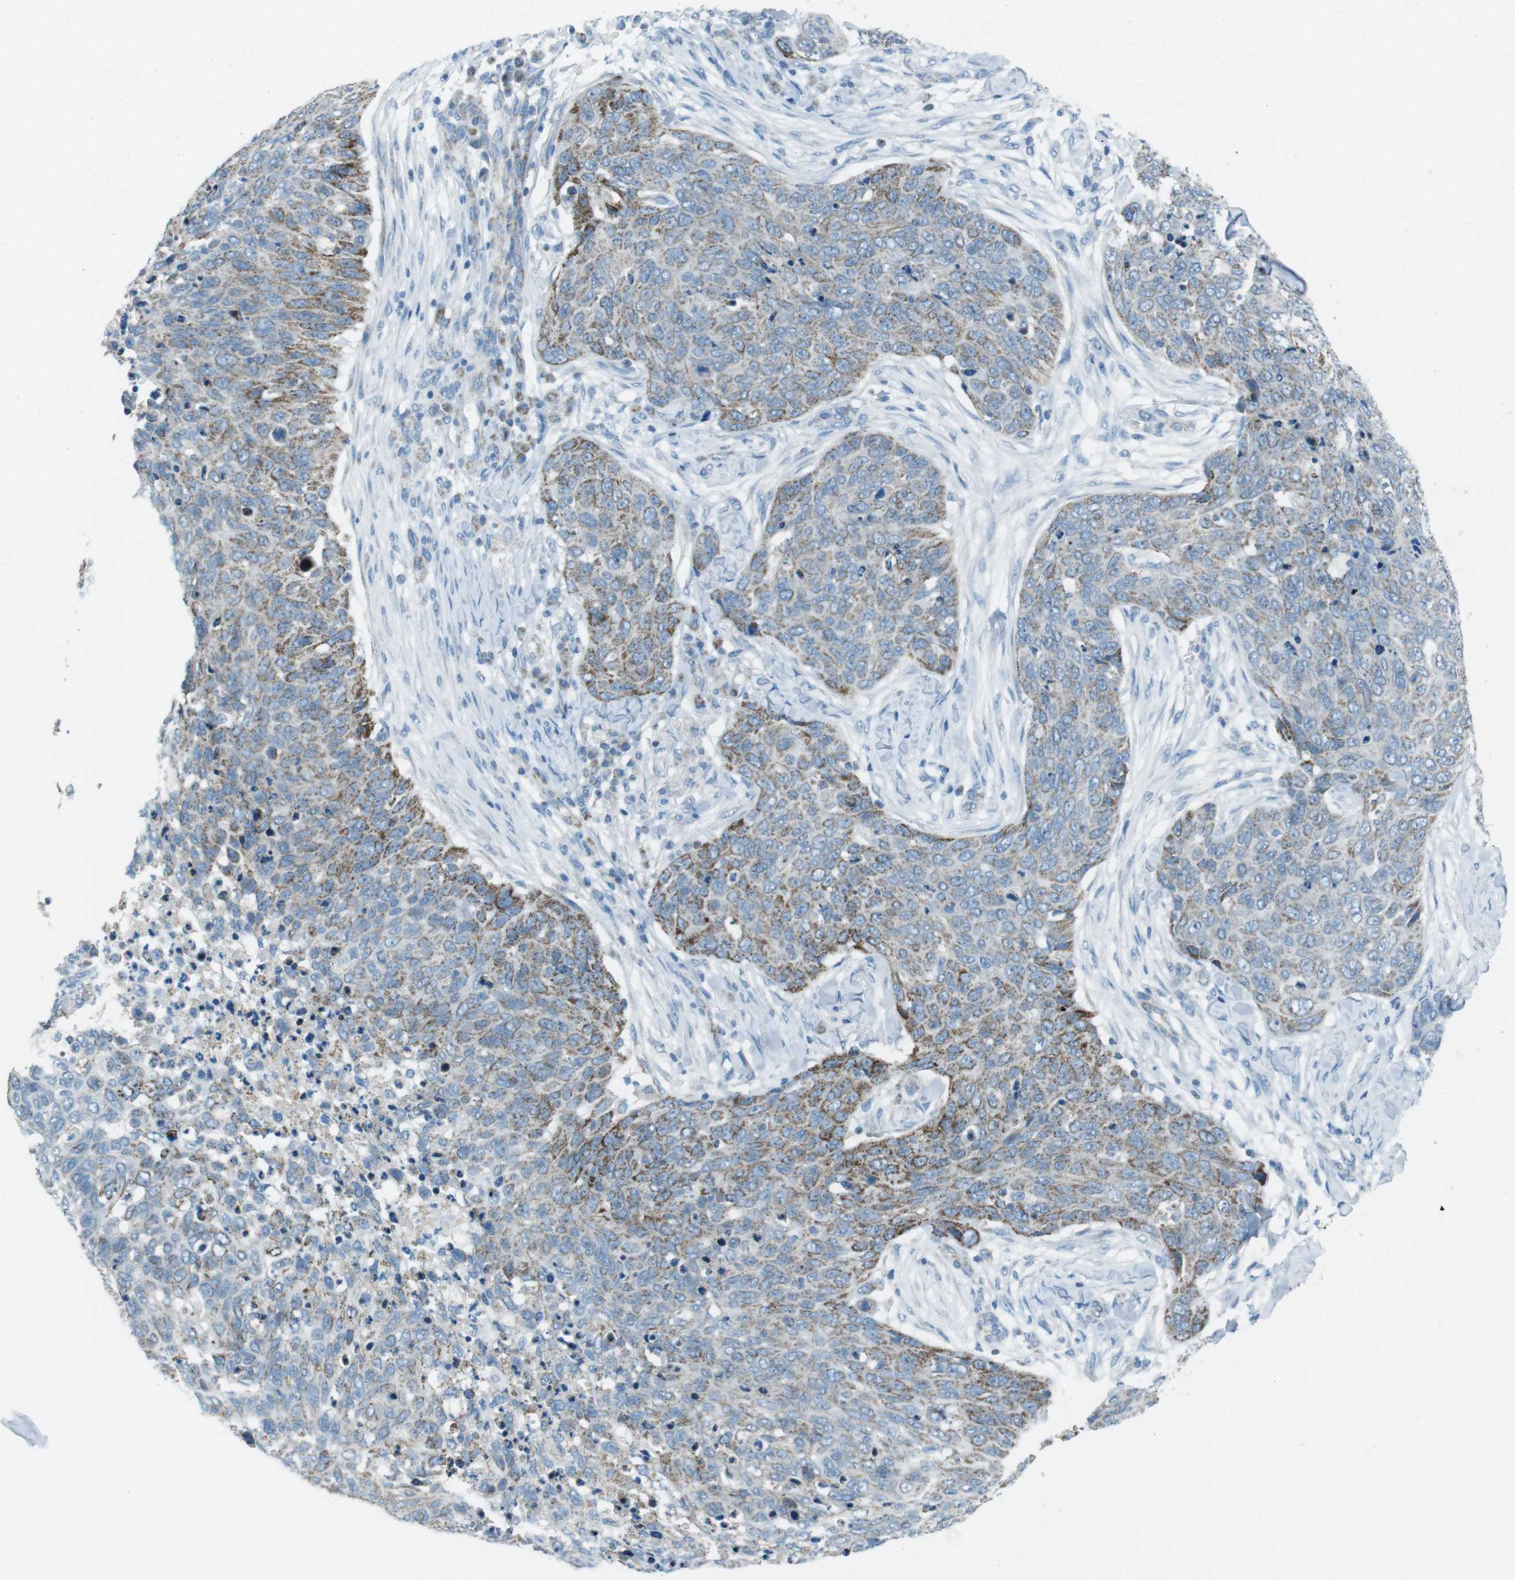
{"staining": {"intensity": "moderate", "quantity": "25%-75%", "location": "cytoplasmic/membranous"}, "tissue": "skin cancer", "cell_type": "Tumor cells", "image_type": "cancer", "snomed": [{"axis": "morphology", "description": "Squamous cell carcinoma in situ, NOS"}, {"axis": "morphology", "description": "Squamous cell carcinoma, NOS"}, {"axis": "topography", "description": "Skin"}], "caption": "This photomicrograph demonstrates skin cancer (squamous cell carcinoma in situ) stained with immunohistochemistry to label a protein in brown. The cytoplasmic/membranous of tumor cells show moderate positivity for the protein. Nuclei are counter-stained blue.", "gene": "DNAJA3", "patient": {"sex": "male", "age": 93}}